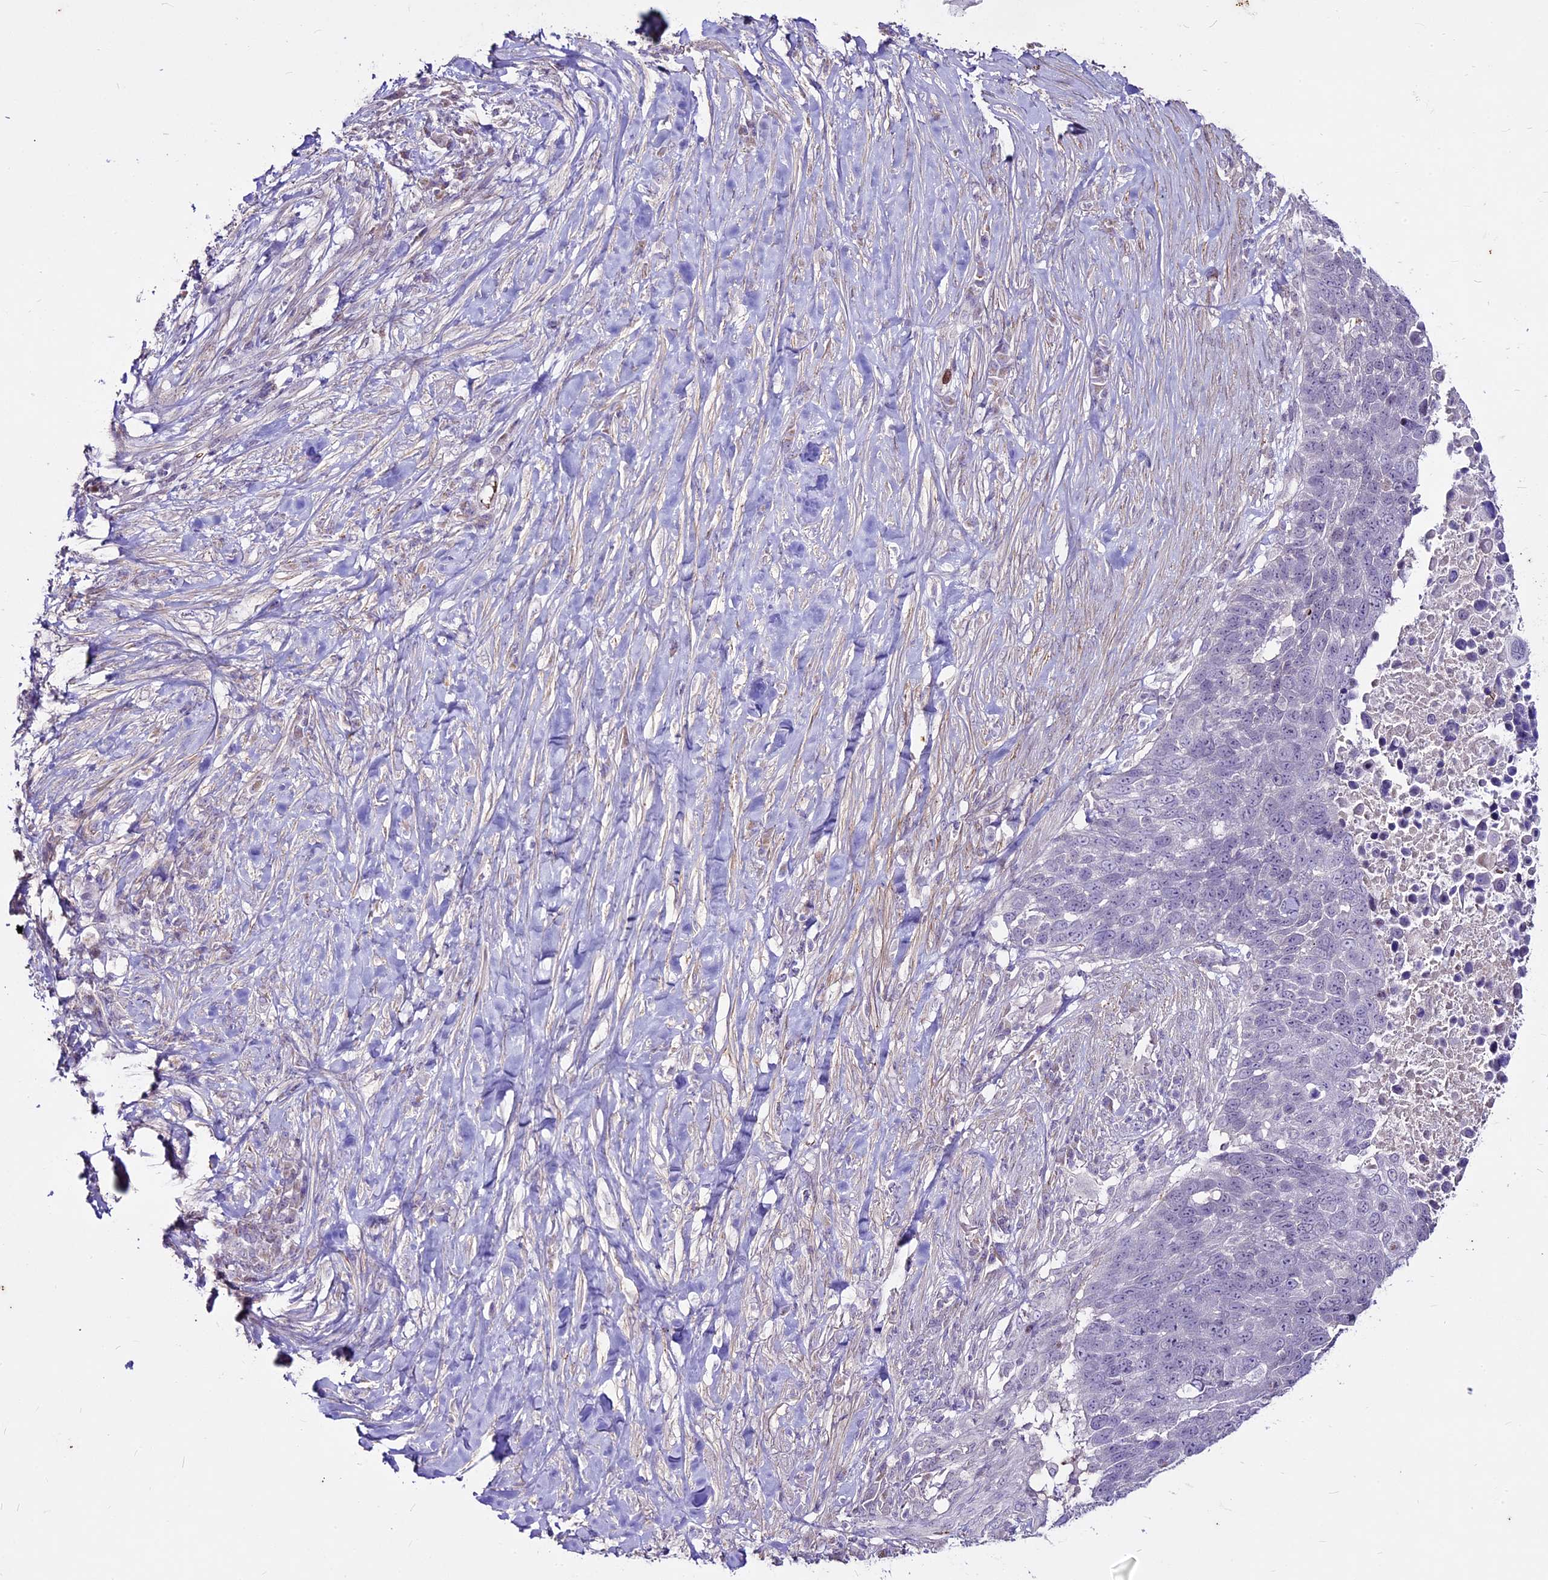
{"staining": {"intensity": "negative", "quantity": "none", "location": "none"}, "tissue": "lung cancer", "cell_type": "Tumor cells", "image_type": "cancer", "snomed": [{"axis": "morphology", "description": "Normal tissue, NOS"}, {"axis": "morphology", "description": "Squamous cell carcinoma, NOS"}, {"axis": "topography", "description": "Lymph node"}, {"axis": "topography", "description": "Lung"}], "caption": "DAB immunohistochemical staining of human lung cancer (squamous cell carcinoma) displays no significant staining in tumor cells.", "gene": "SUSD3", "patient": {"sex": "male", "age": 66}}